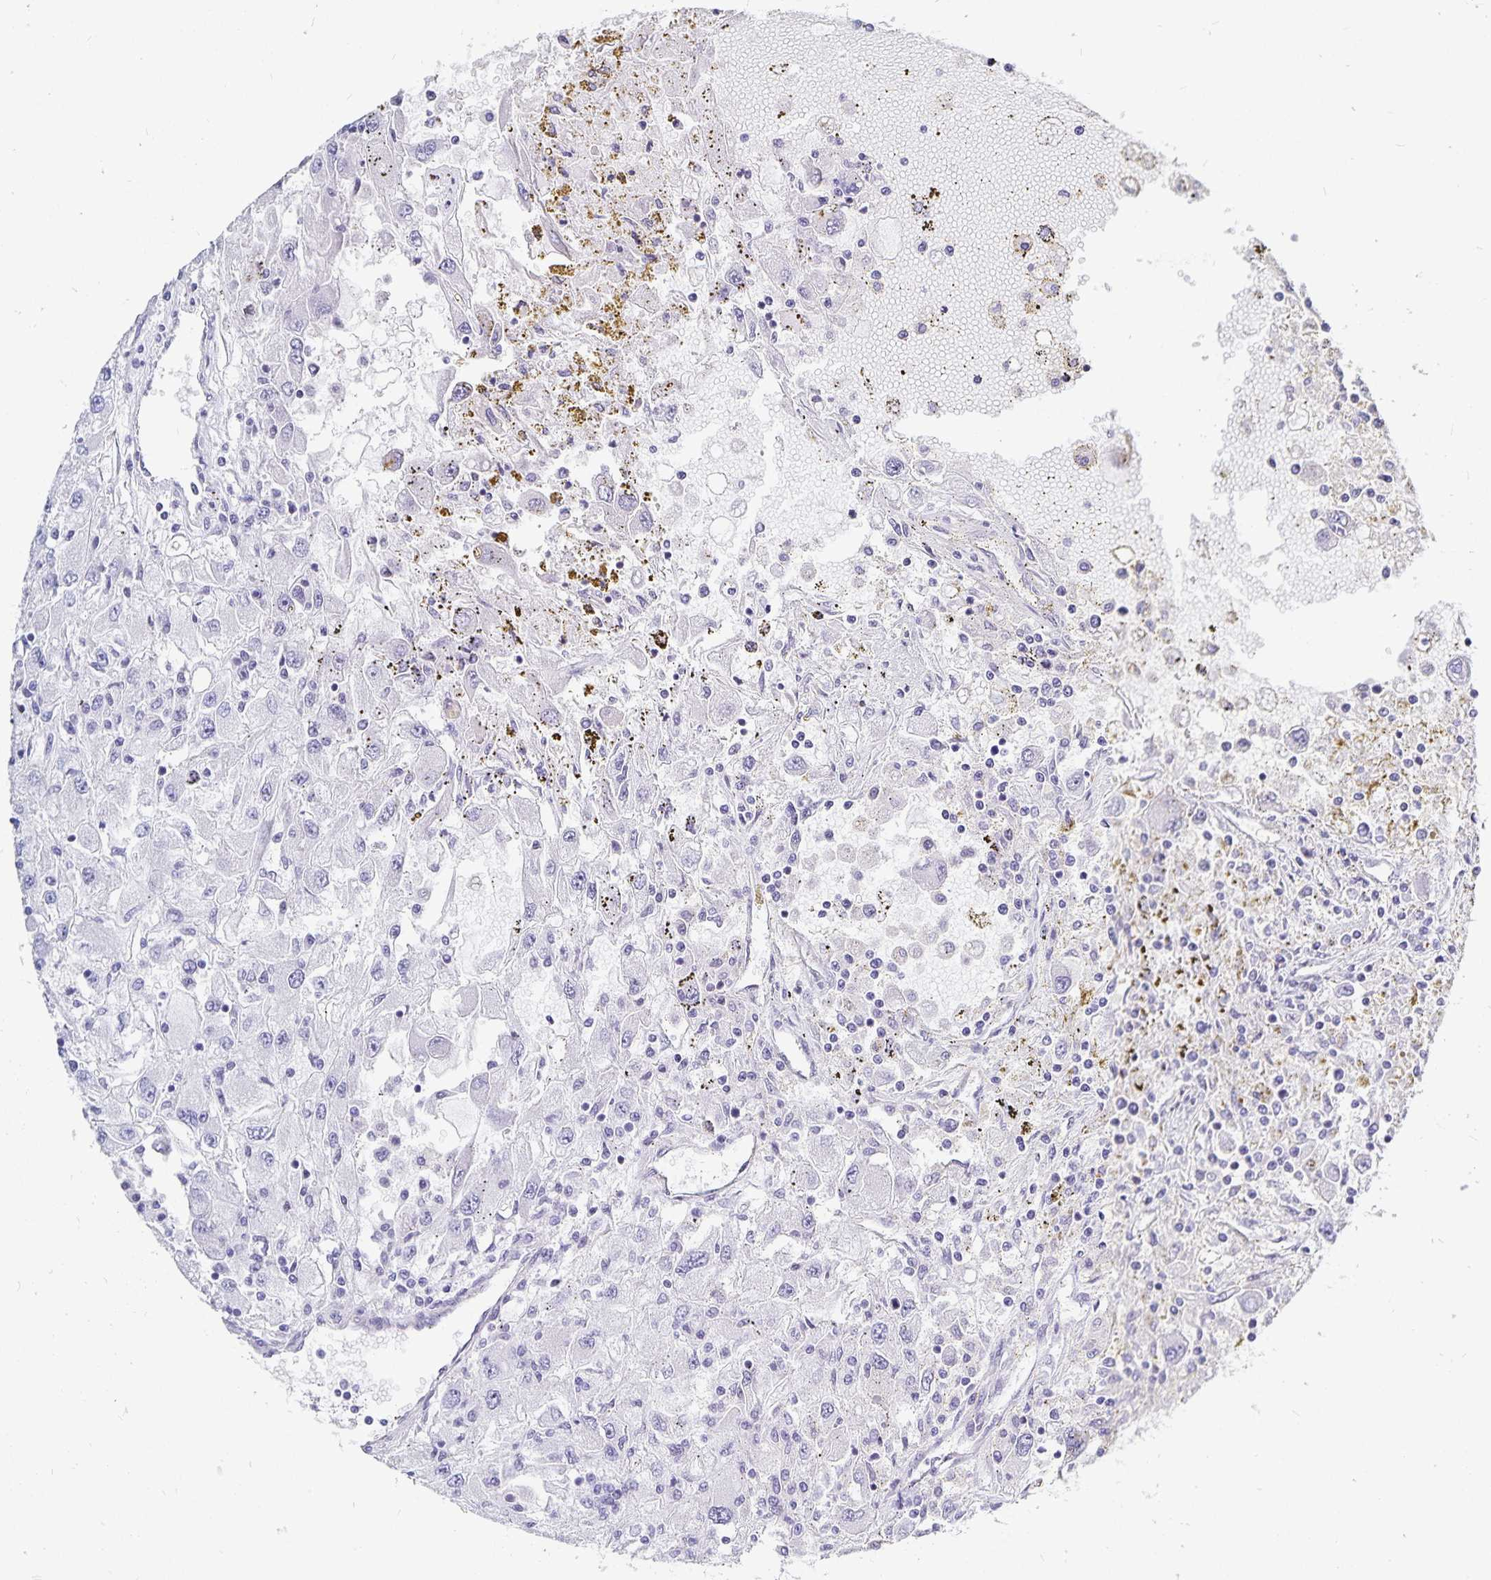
{"staining": {"intensity": "negative", "quantity": "none", "location": "none"}, "tissue": "renal cancer", "cell_type": "Tumor cells", "image_type": "cancer", "snomed": [{"axis": "morphology", "description": "Adenocarcinoma, NOS"}, {"axis": "topography", "description": "Kidney"}], "caption": "DAB (3,3'-diaminobenzidine) immunohistochemical staining of renal adenocarcinoma demonstrates no significant staining in tumor cells.", "gene": "HMGB3", "patient": {"sex": "female", "age": 67}}